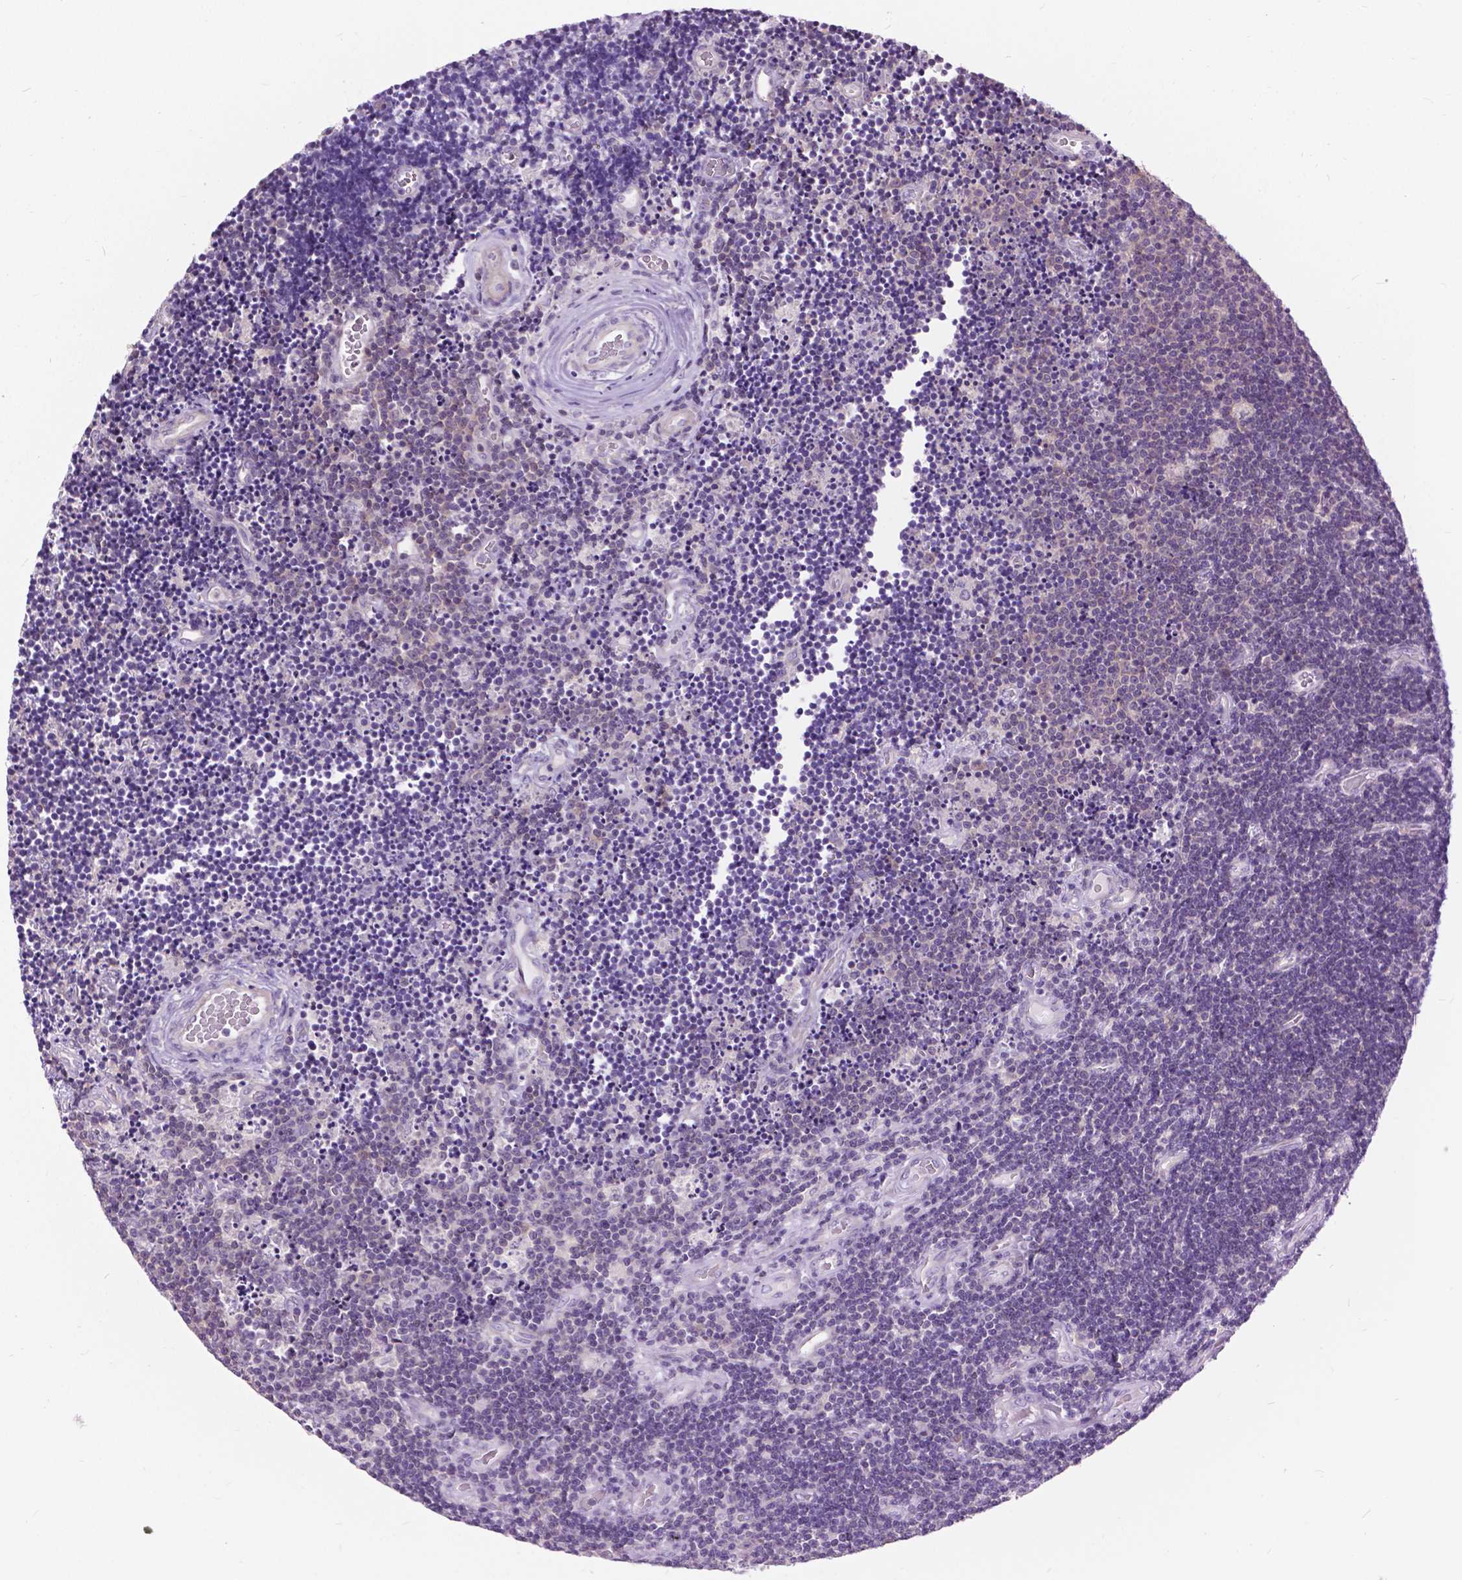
{"staining": {"intensity": "negative", "quantity": "none", "location": "none"}, "tissue": "lymphoma", "cell_type": "Tumor cells", "image_type": "cancer", "snomed": [{"axis": "morphology", "description": "Malignant lymphoma, non-Hodgkin's type, Low grade"}, {"axis": "topography", "description": "Brain"}], "caption": "Tumor cells show no significant protein expression in lymphoma. (Stains: DAB (3,3'-diaminobenzidine) immunohistochemistry with hematoxylin counter stain, Microscopy: brightfield microscopy at high magnification).", "gene": "JAK3", "patient": {"sex": "female", "age": 66}}